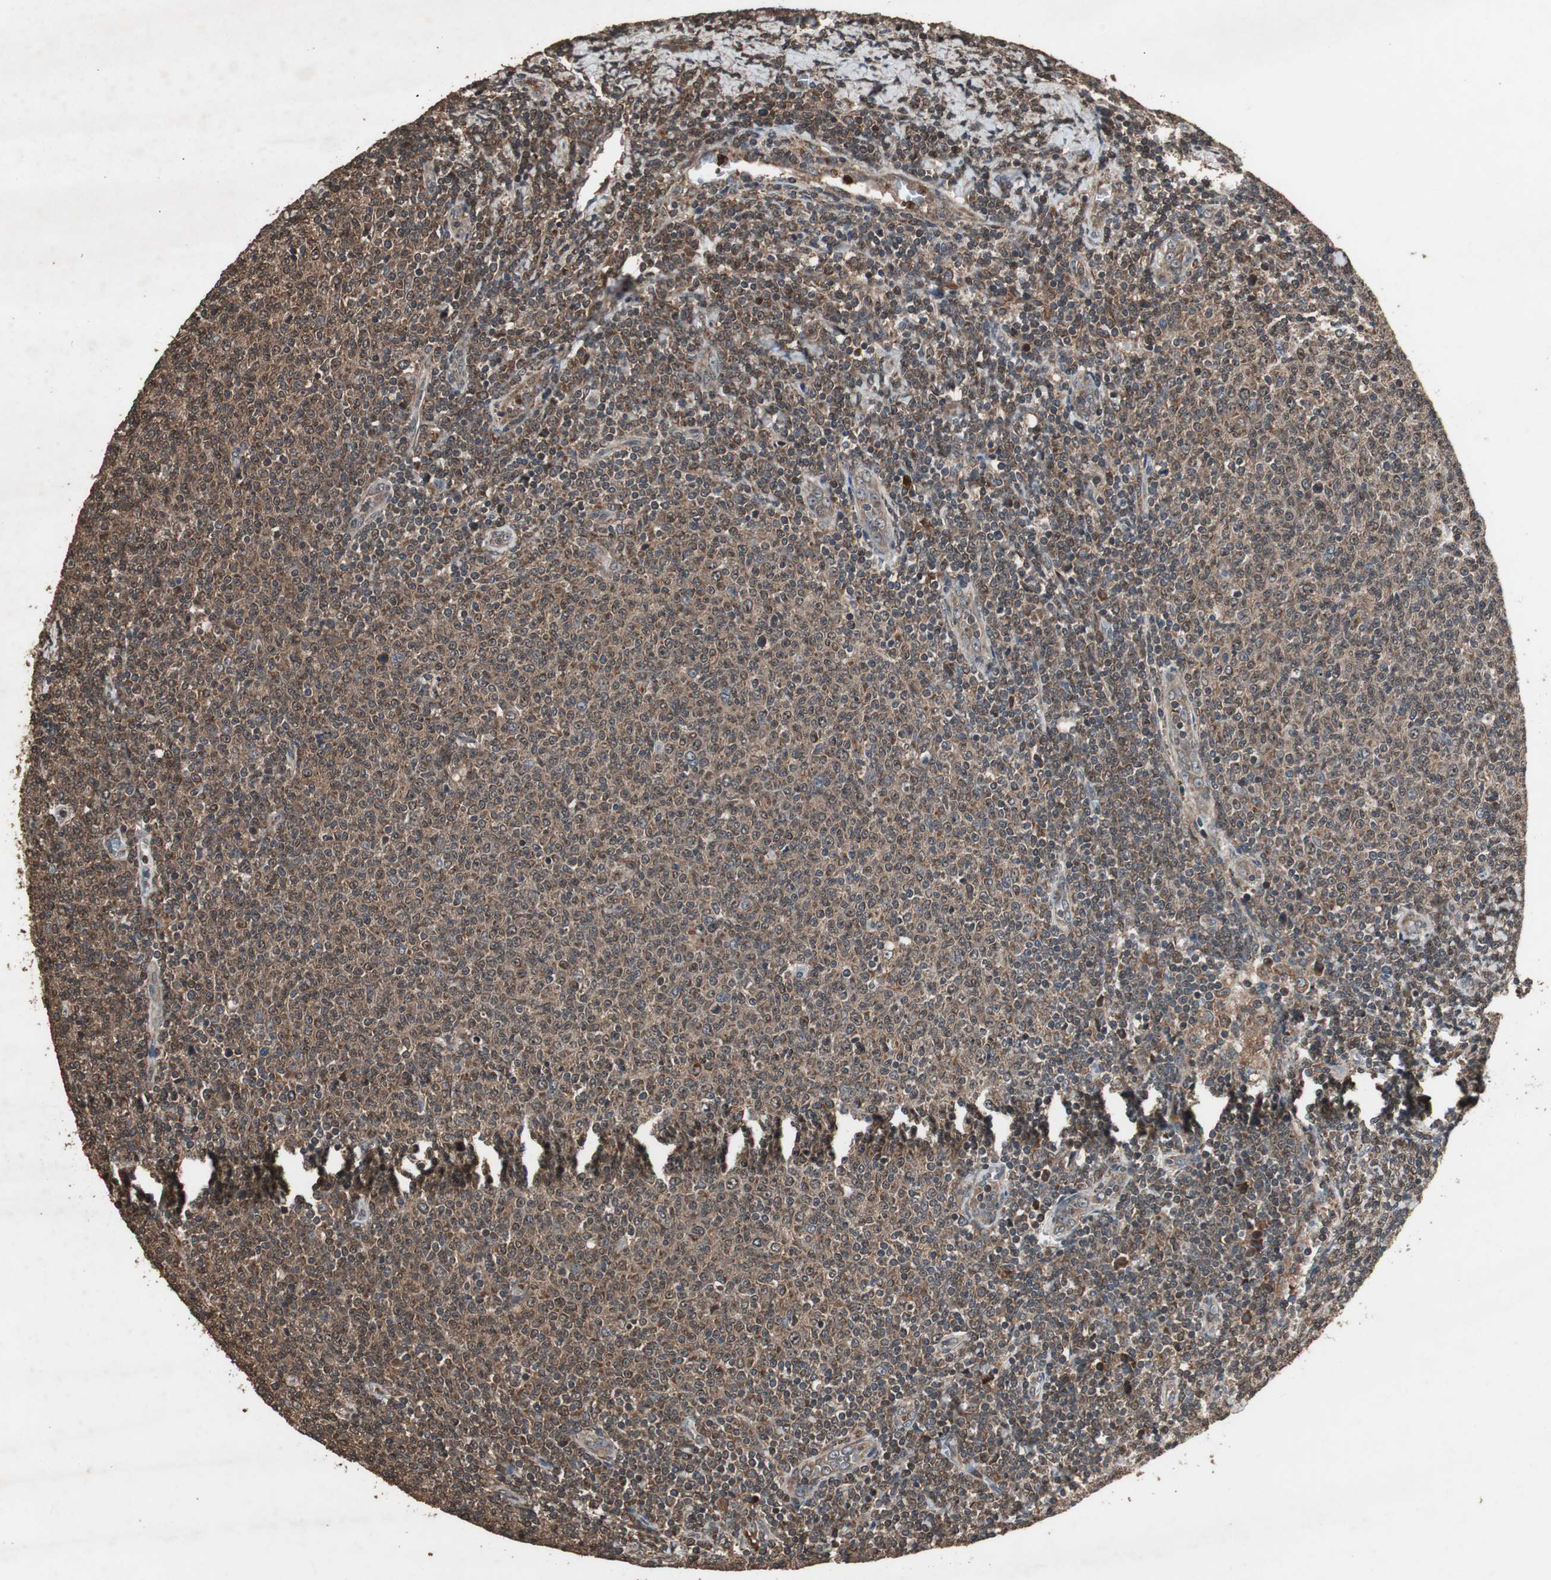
{"staining": {"intensity": "moderate", "quantity": ">75%", "location": "cytoplasmic/membranous"}, "tissue": "lymphoma", "cell_type": "Tumor cells", "image_type": "cancer", "snomed": [{"axis": "morphology", "description": "Malignant lymphoma, non-Hodgkin's type, Low grade"}, {"axis": "topography", "description": "Lymph node"}], "caption": "A brown stain shows moderate cytoplasmic/membranous expression of a protein in human lymphoma tumor cells.", "gene": "LAMTOR5", "patient": {"sex": "male", "age": 66}}